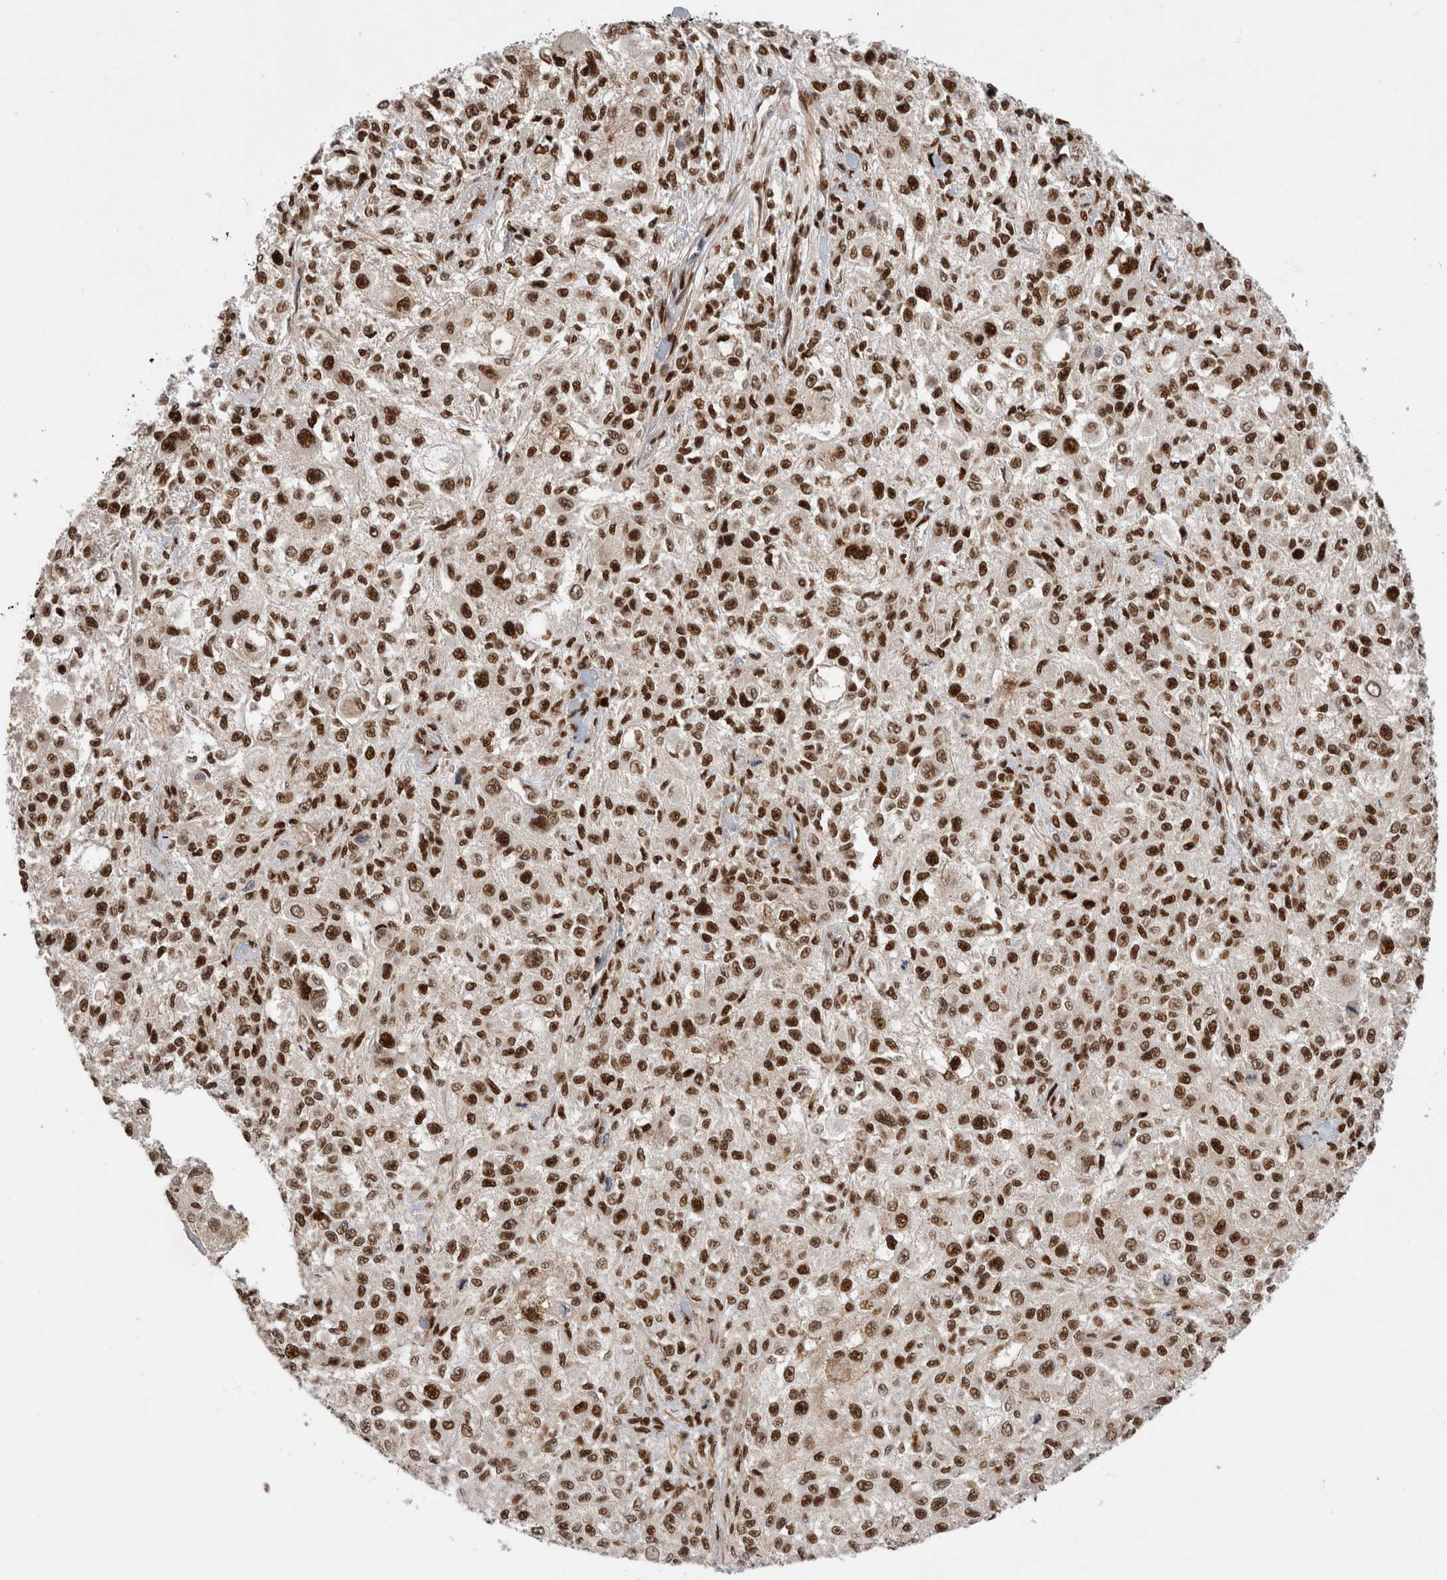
{"staining": {"intensity": "strong", "quantity": ">75%", "location": "nuclear"}, "tissue": "melanoma", "cell_type": "Tumor cells", "image_type": "cancer", "snomed": [{"axis": "morphology", "description": "Necrosis, NOS"}, {"axis": "morphology", "description": "Malignant melanoma, NOS"}, {"axis": "topography", "description": "Skin"}], "caption": "This micrograph exhibits immunohistochemistry staining of human melanoma, with high strong nuclear positivity in about >75% of tumor cells.", "gene": "TCF4", "patient": {"sex": "female", "age": 87}}